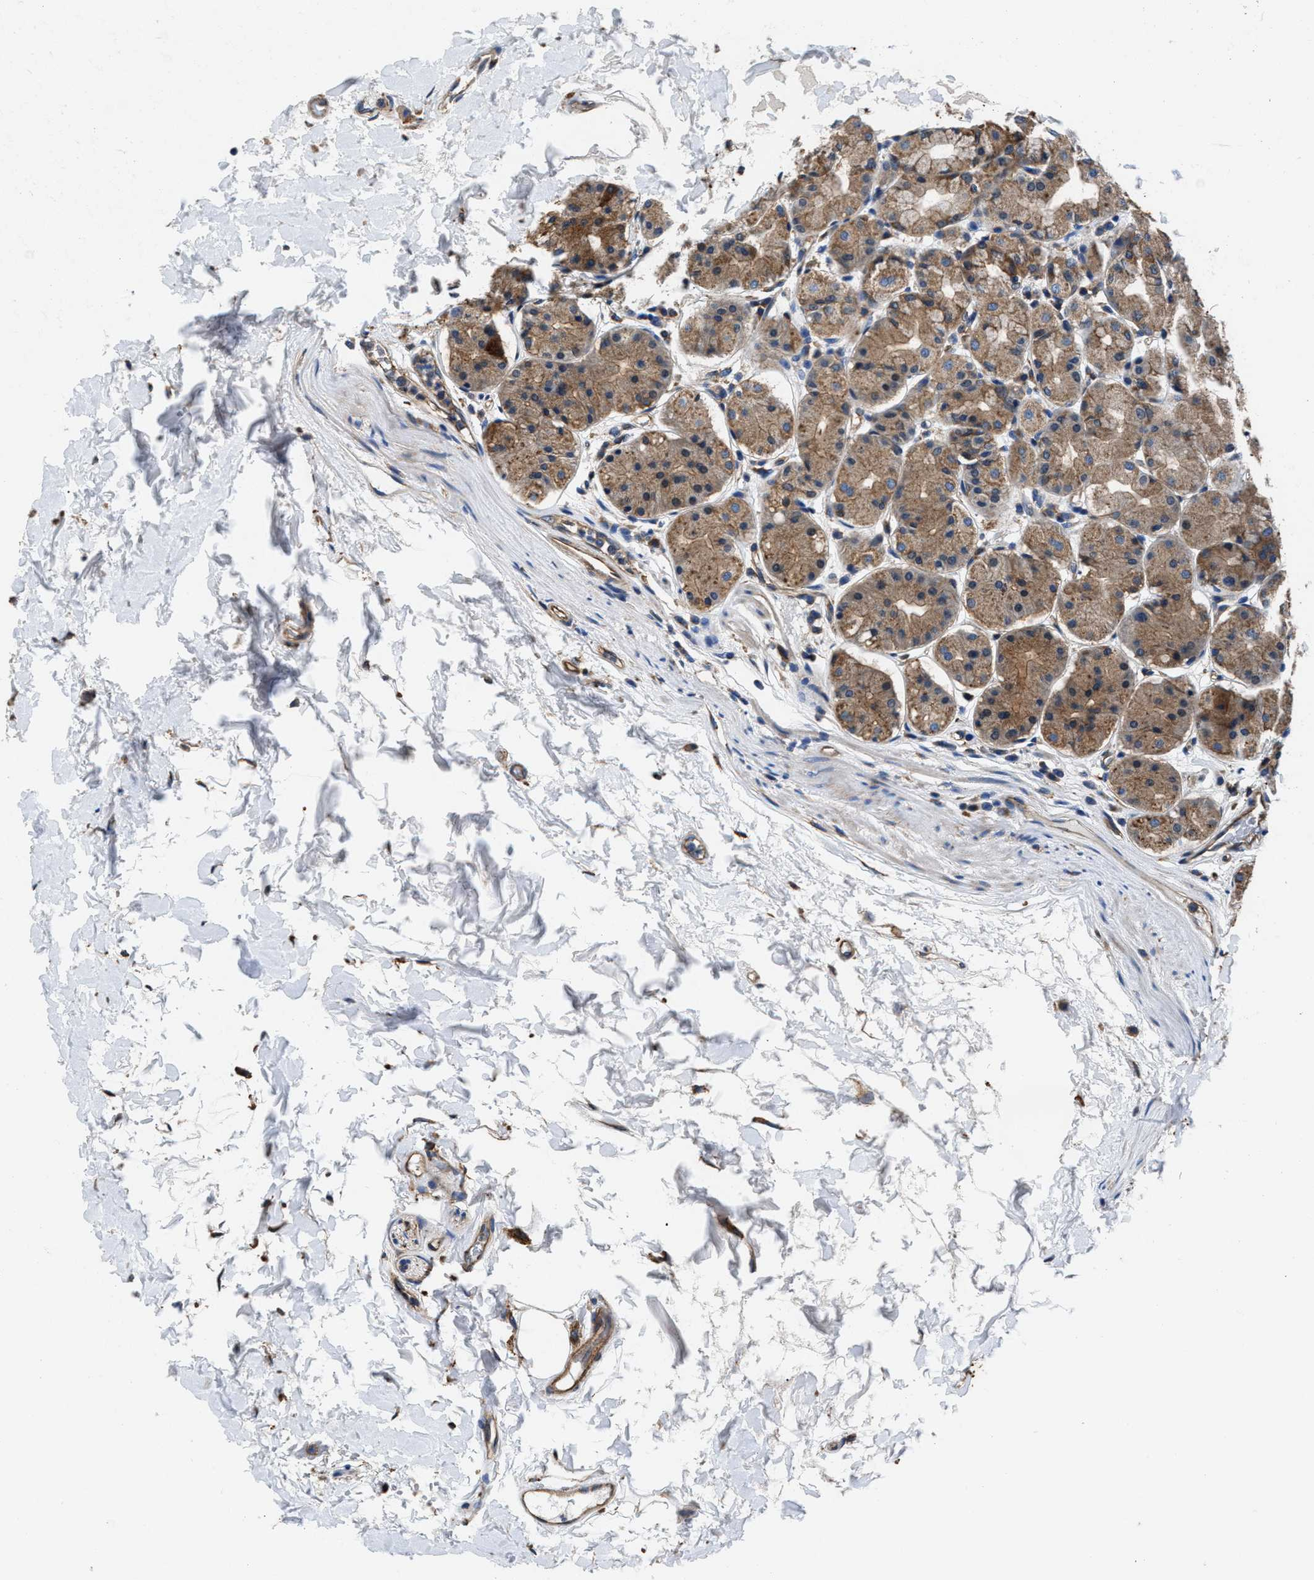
{"staining": {"intensity": "strong", "quantity": ">75%", "location": "cytoplasmic/membranous"}, "tissue": "stomach", "cell_type": "Glandular cells", "image_type": "normal", "snomed": [{"axis": "morphology", "description": "Normal tissue, NOS"}, {"axis": "topography", "description": "Stomach"}, {"axis": "topography", "description": "Stomach, lower"}], "caption": "Stomach stained with a brown dye displays strong cytoplasmic/membranous positive expression in approximately >75% of glandular cells.", "gene": "PPP1R9B", "patient": {"sex": "female", "age": 56}}